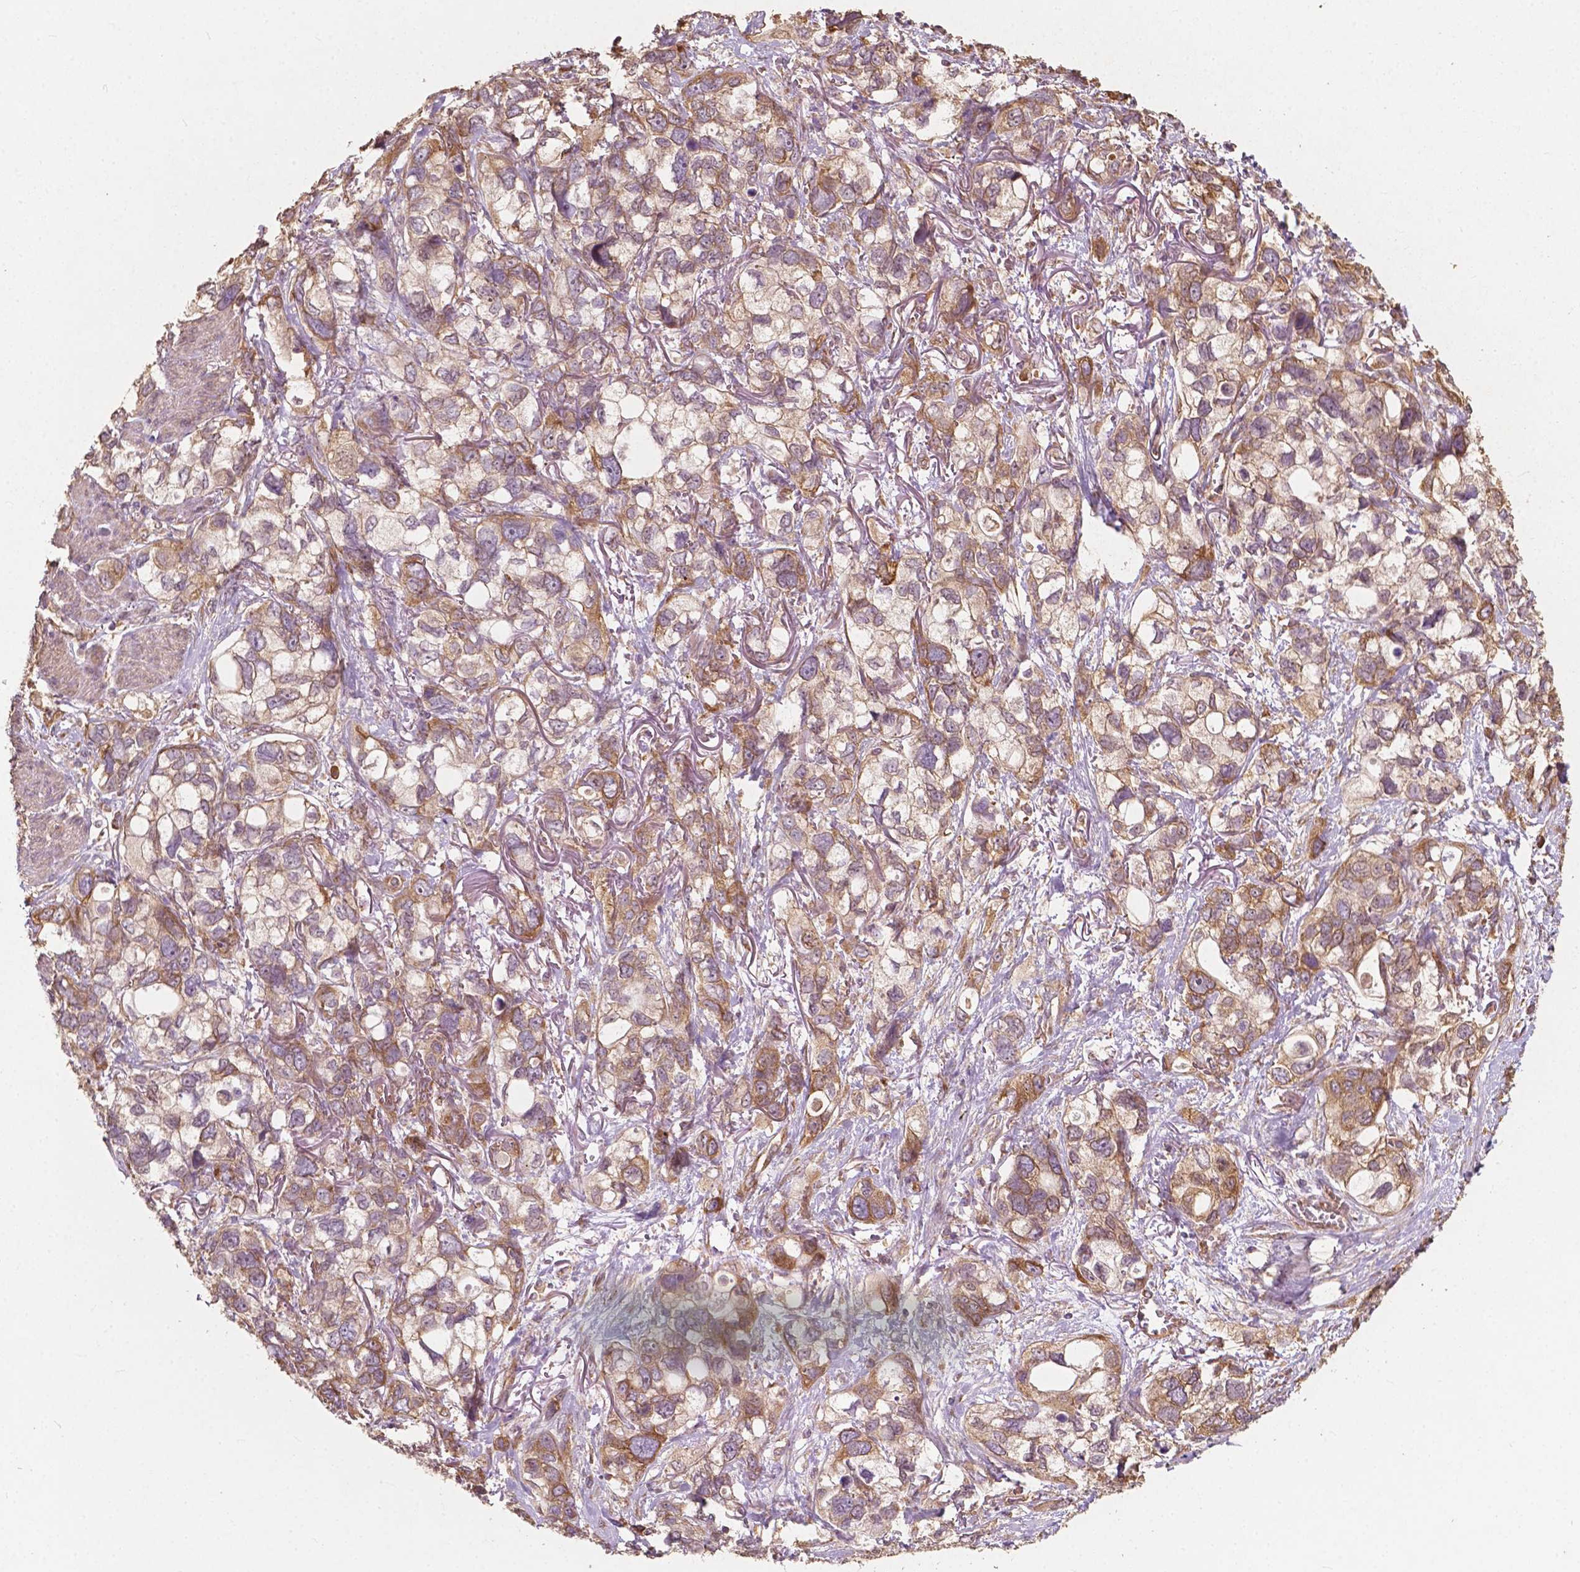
{"staining": {"intensity": "moderate", "quantity": ">75%", "location": "cytoplasmic/membranous"}, "tissue": "stomach cancer", "cell_type": "Tumor cells", "image_type": "cancer", "snomed": [{"axis": "morphology", "description": "Adenocarcinoma, NOS"}, {"axis": "topography", "description": "Stomach, upper"}], "caption": "Immunohistochemistry staining of stomach cancer, which displays medium levels of moderate cytoplasmic/membranous positivity in approximately >75% of tumor cells indicating moderate cytoplasmic/membranous protein positivity. The staining was performed using DAB (brown) for protein detection and nuclei were counterstained in hematoxylin (blue).", "gene": "G3BP1", "patient": {"sex": "female", "age": 81}}